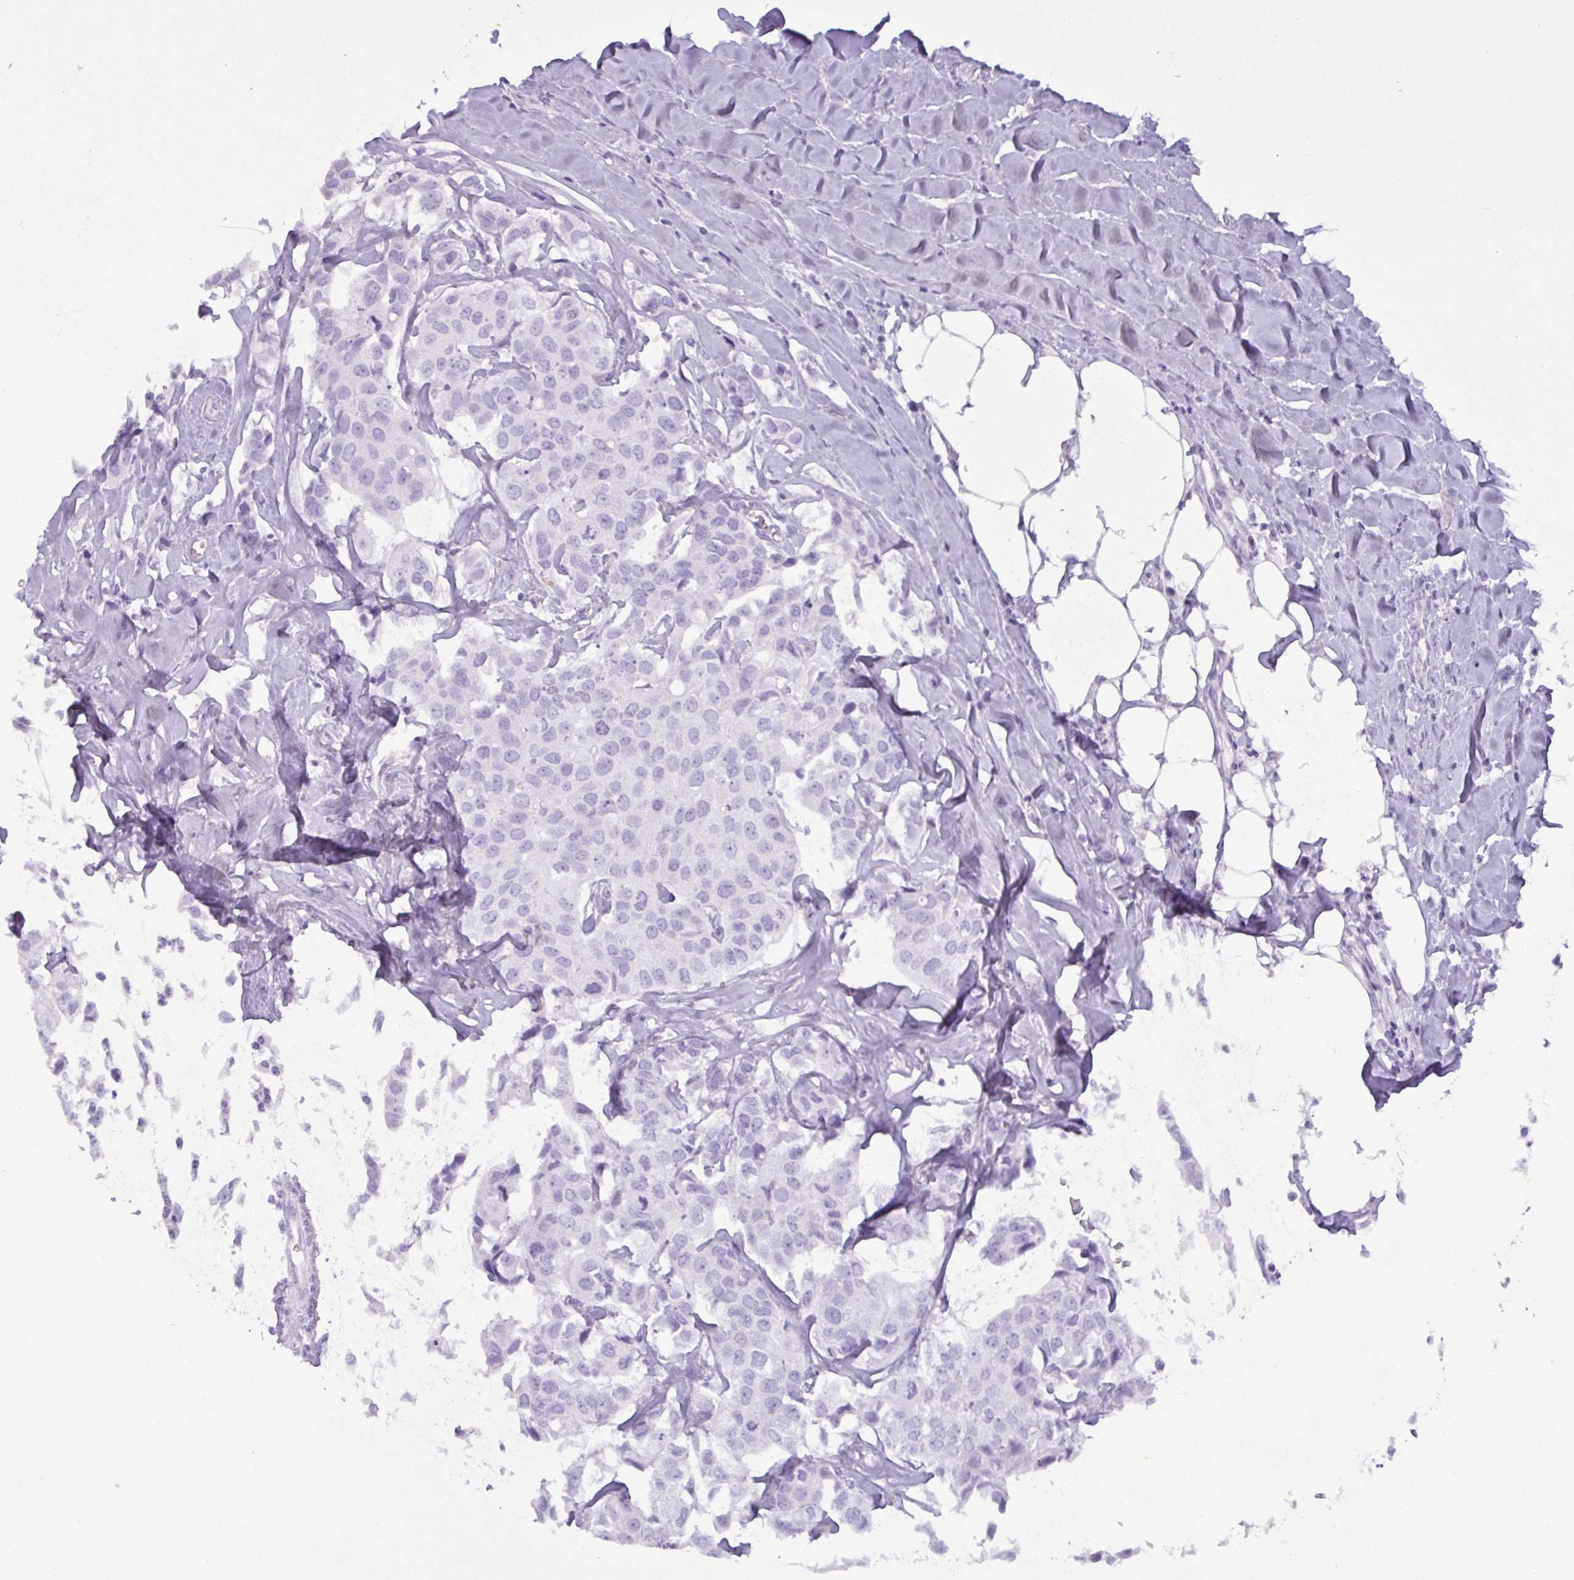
{"staining": {"intensity": "negative", "quantity": "none", "location": "none"}, "tissue": "breast cancer", "cell_type": "Tumor cells", "image_type": "cancer", "snomed": [{"axis": "morphology", "description": "Duct carcinoma"}, {"axis": "topography", "description": "Breast"}], "caption": "Tumor cells show no significant positivity in intraductal carcinoma (breast). (Immunohistochemistry, brightfield microscopy, high magnification).", "gene": "C4orf33", "patient": {"sex": "female", "age": 80}}